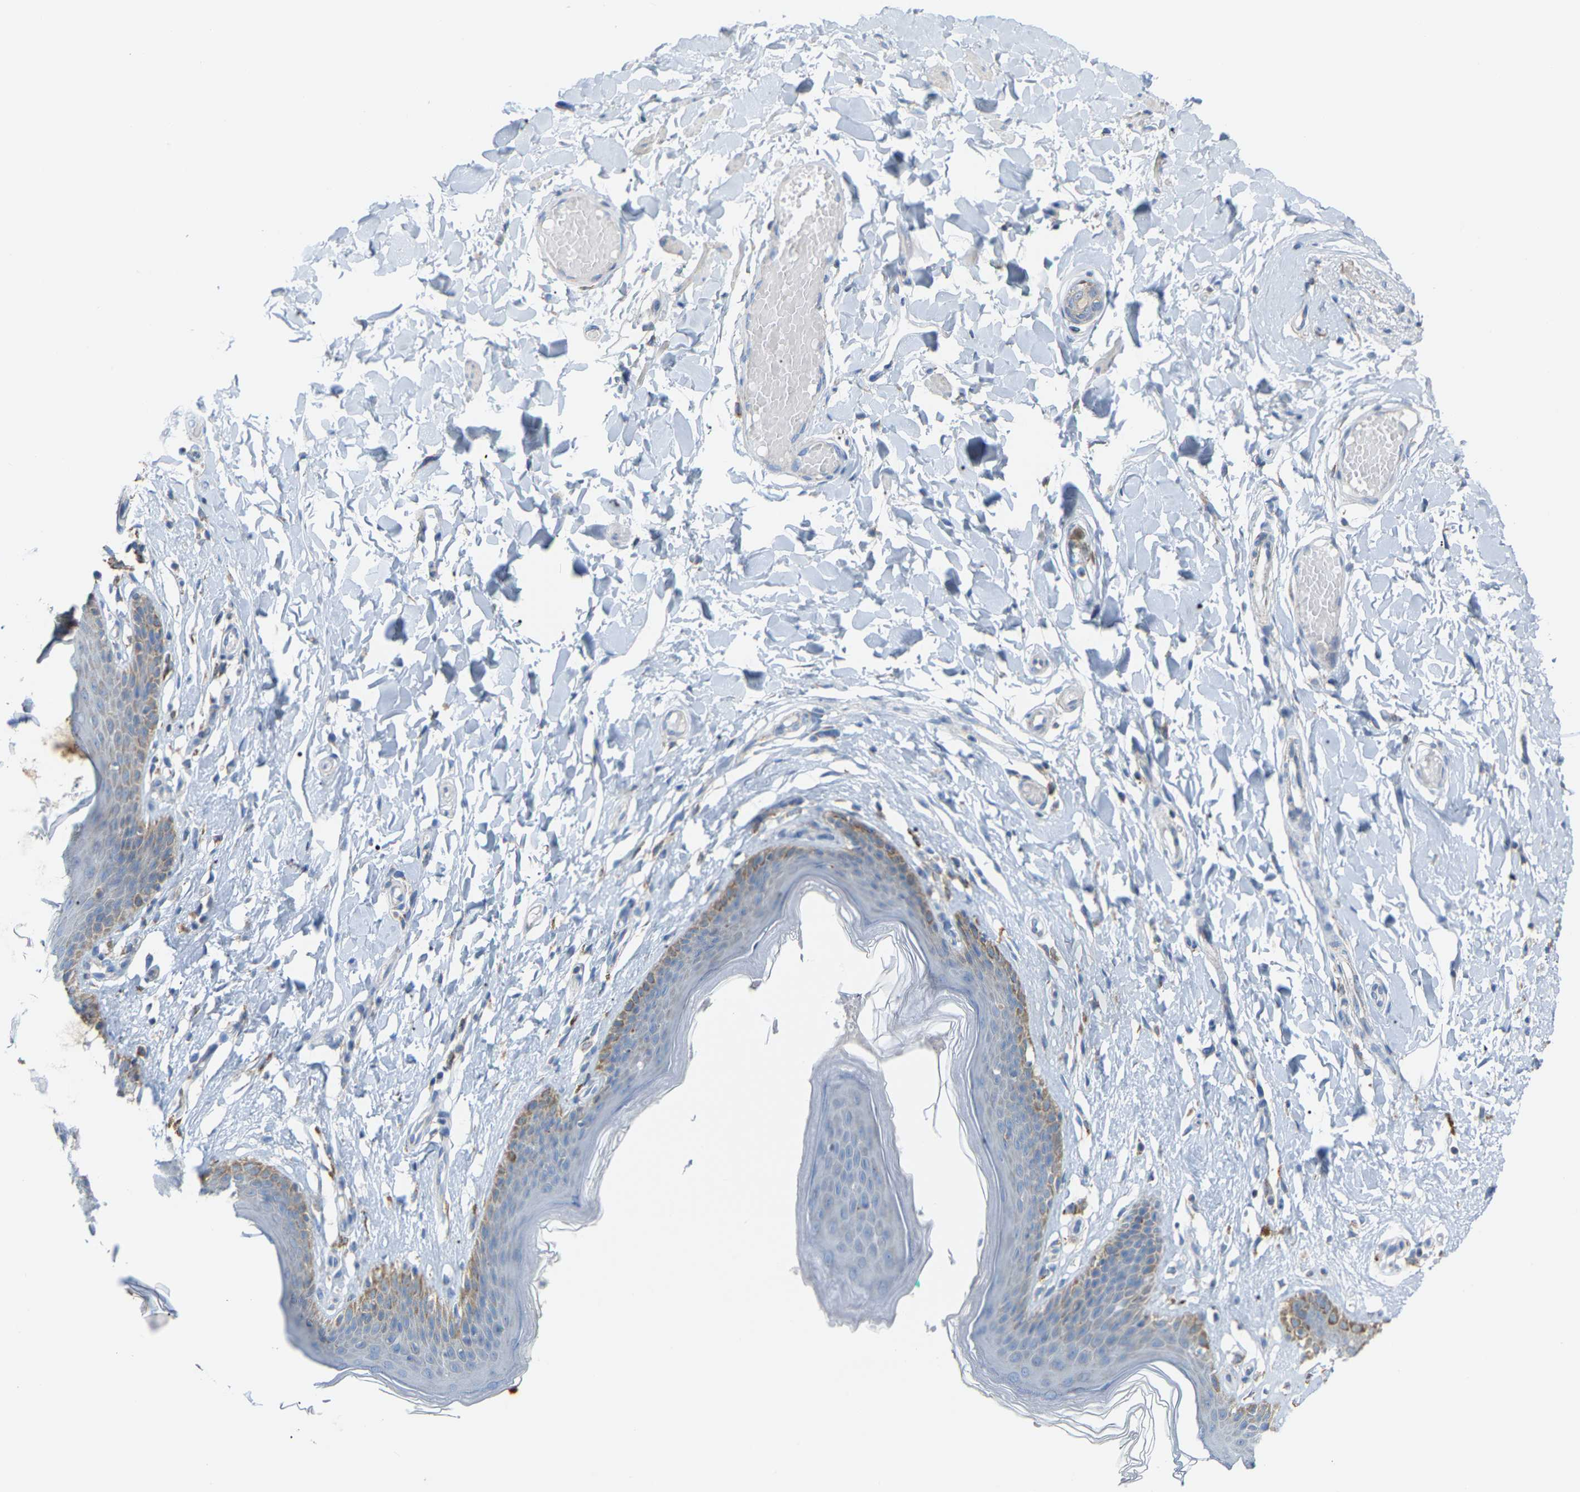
{"staining": {"intensity": "weak", "quantity": "<25%", "location": "cytoplasmic/membranous"}, "tissue": "skin", "cell_type": "Epidermal cells", "image_type": "normal", "snomed": [{"axis": "morphology", "description": "Normal tissue, NOS"}, {"axis": "topography", "description": "Vulva"}], "caption": "This is an immunohistochemistry (IHC) image of unremarkable human skin. There is no staining in epidermal cells.", "gene": "CROT", "patient": {"sex": "female", "age": 66}}